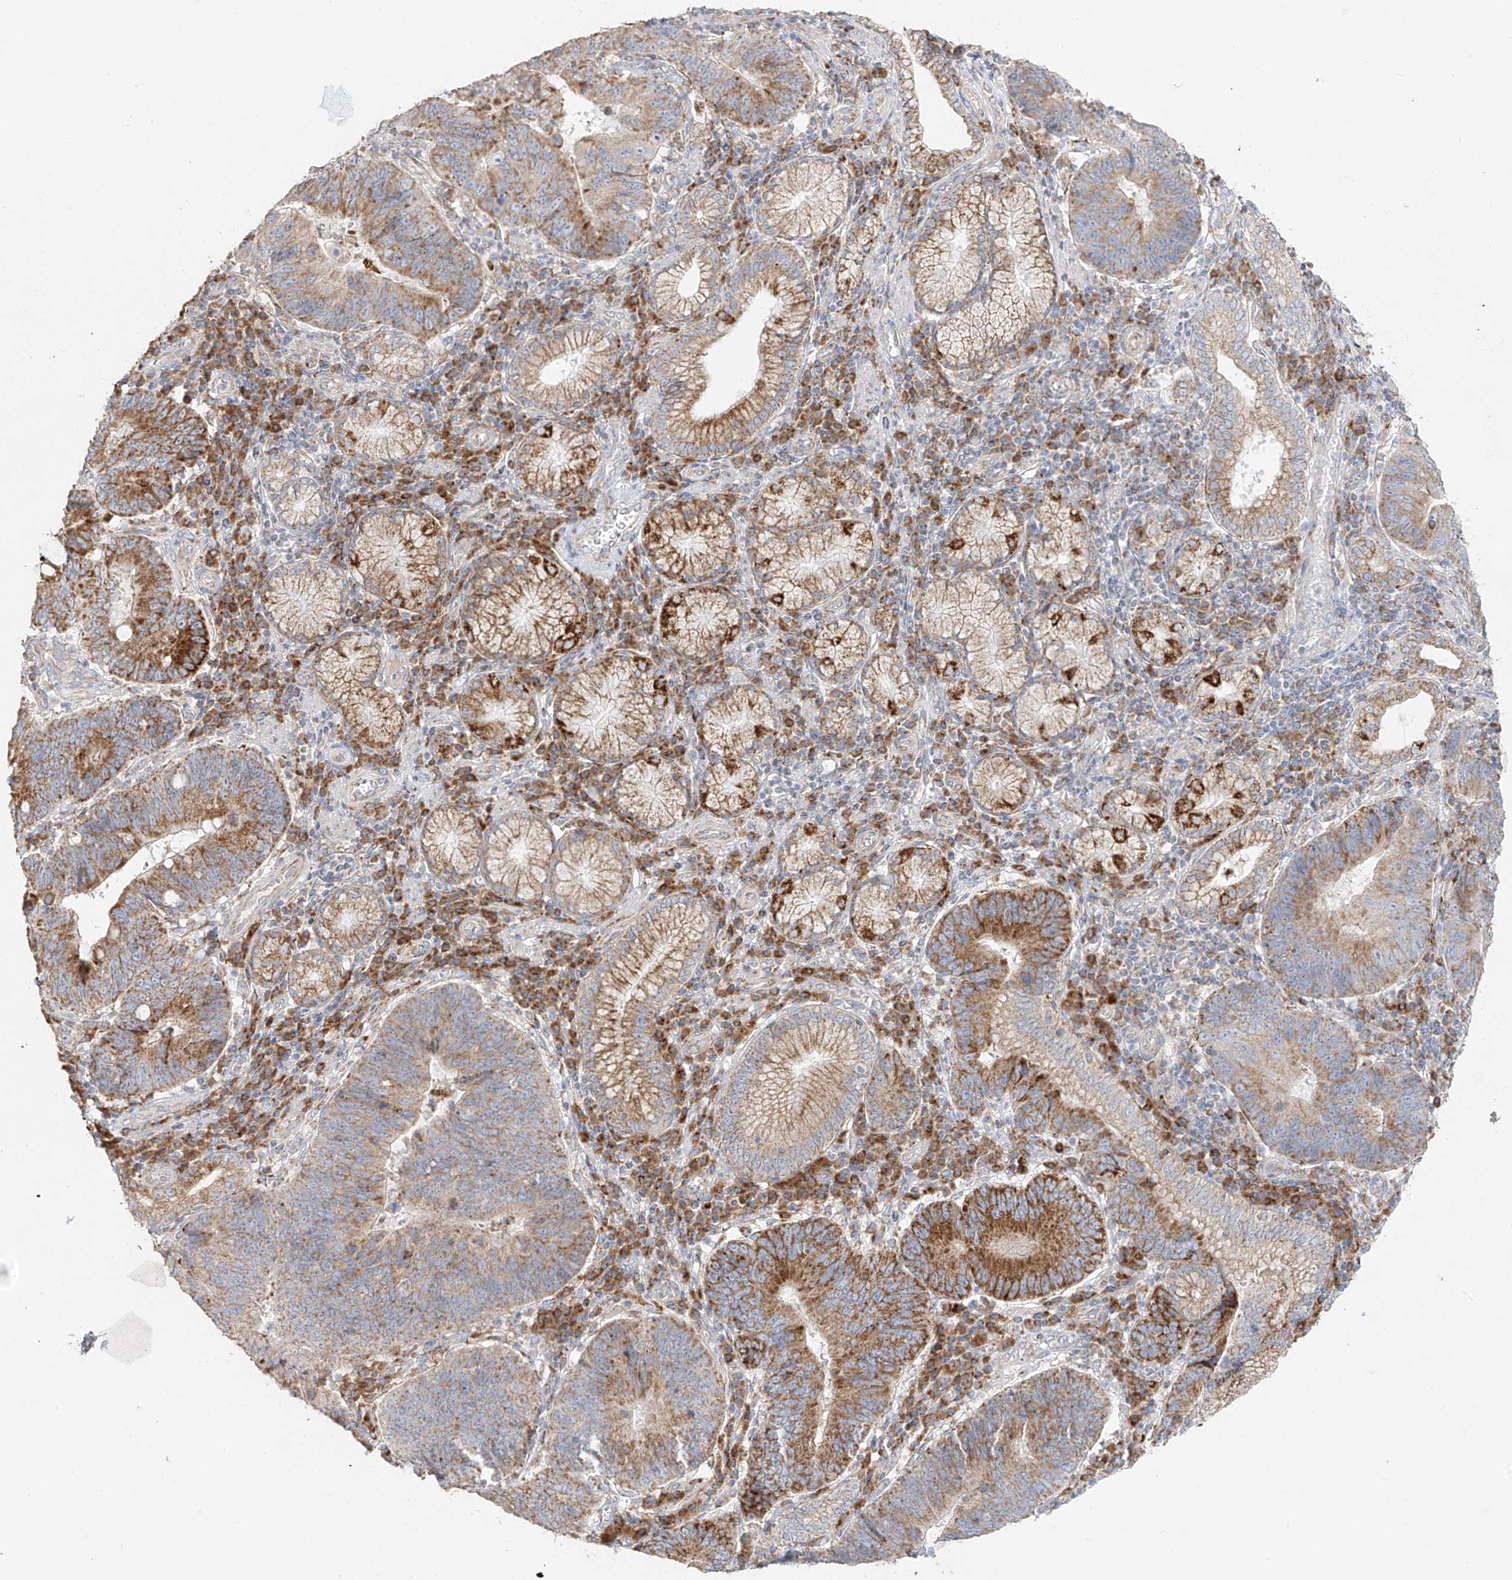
{"staining": {"intensity": "moderate", "quantity": "25%-75%", "location": "cytoplasmic/membranous"}, "tissue": "stomach cancer", "cell_type": "Tumor cells", "image_type": "cancer", "snomed": [{"axis": "morphology", "description": "Adenocarcinoma, NOS"}, {"axis": "topography", "description": "Stomach"}], "caption": "Moderate cytoplasmic/membranous positivity is seen in approximately 25%-75% of tumor cells in stomach adenocarcinoma.", "gene": "COLGALT2", "patient": {"sex": "male", "age": 59}}